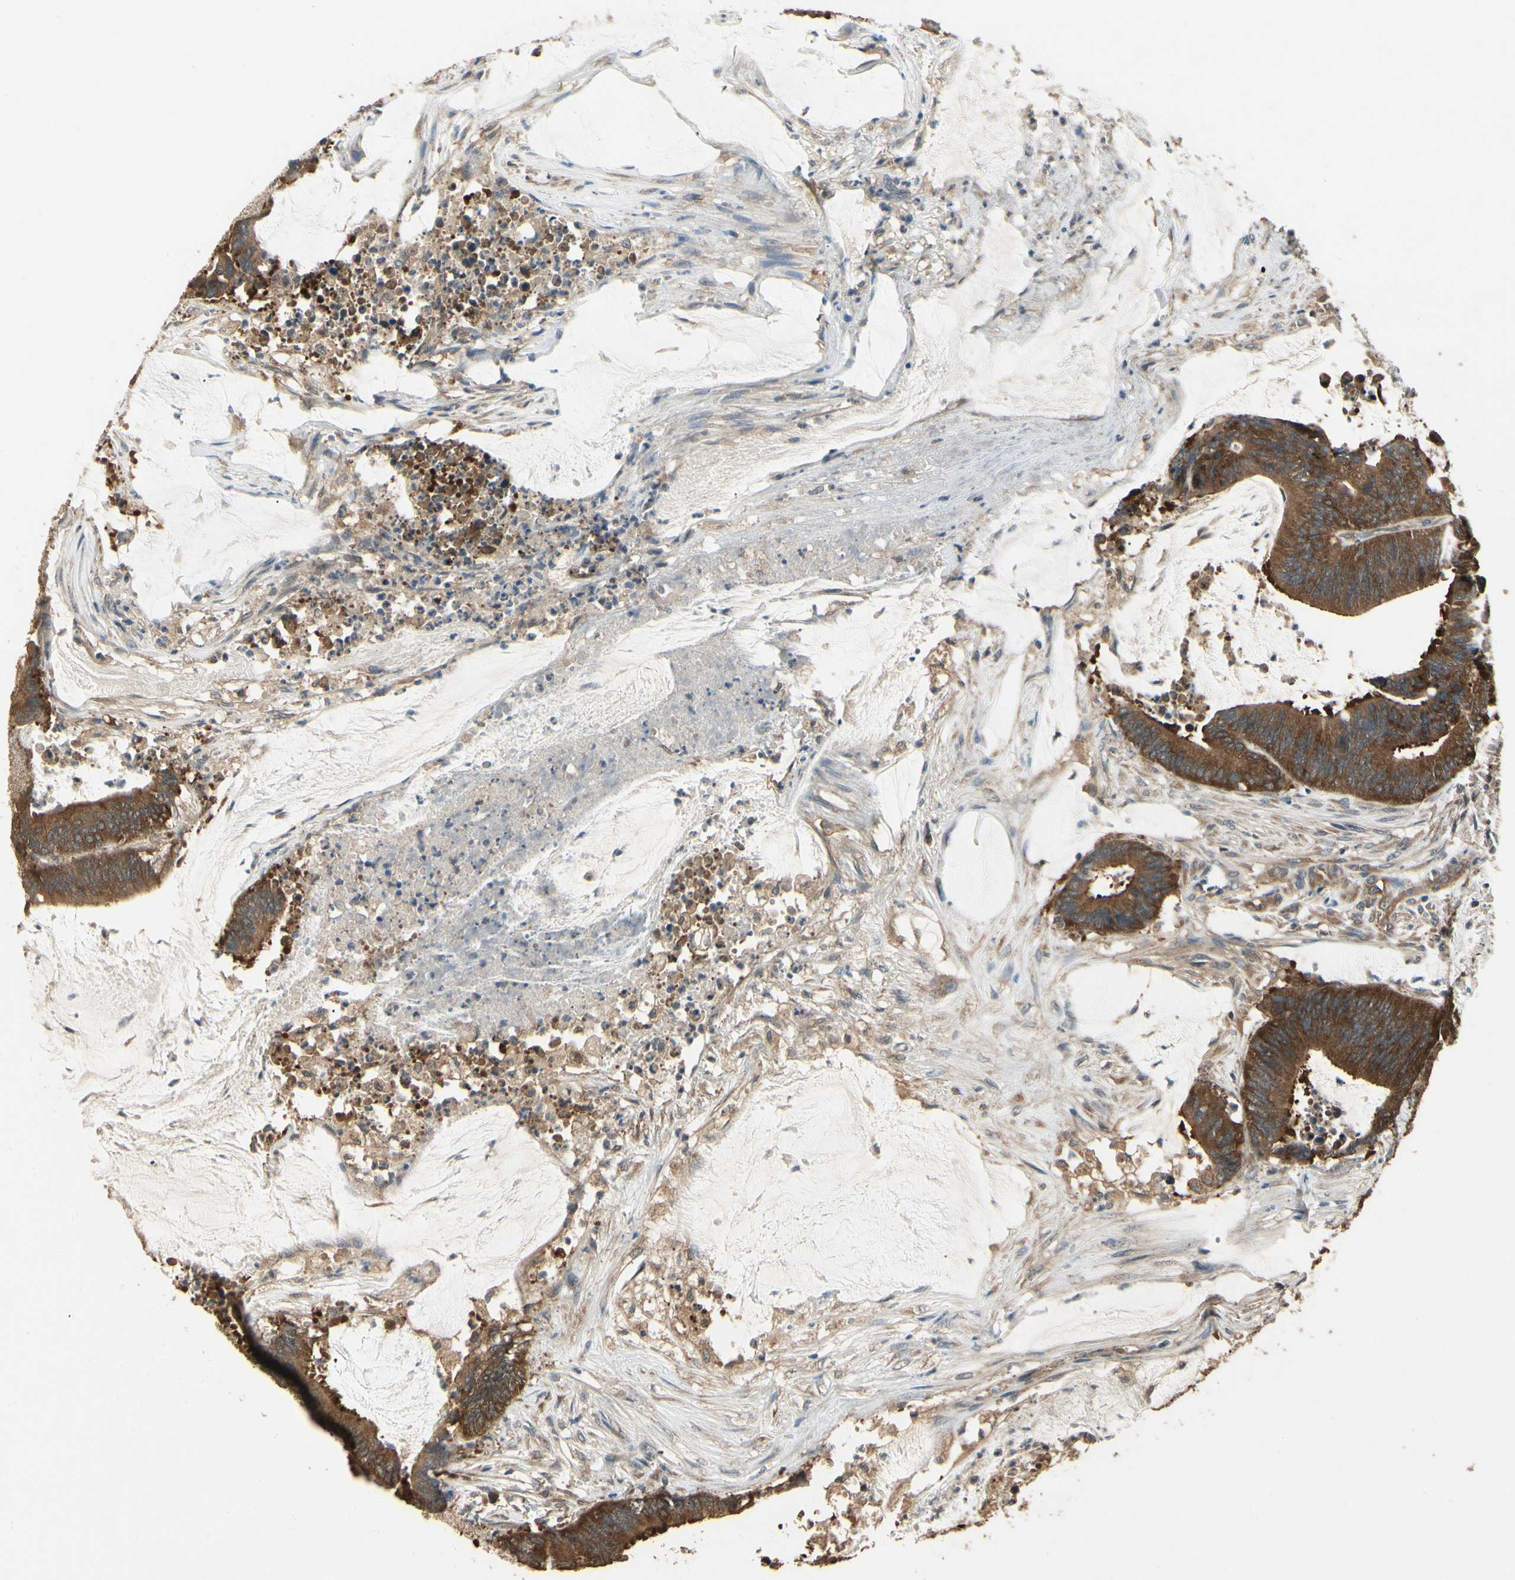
{"staining": {"intensity": "strong", "quantity": ">75%", "location": "cytoplasmic/membranous"}, "tissue": "colorectal cancer", "cell_type": "Tumor cells", "image_type": "cancer", "snomed": [{"axis": "morphology", "description": "Adenocarcinoma, NOS"}, {"axis": "topography", "description": "Rectum"}], "caption": "Immunohistochemistry (IHC) staining of colorectal cancer, which demonstrates high levels of strong cytoplasmic/membranous positivity in about >75% of tumor cells indicating strong cytoplasmic/membranous protein expression. The staining was performed using DAB (brown) for protein detection and nuclei were counterstained in hematoxylin (blue).", "gene": "CCT7", "patient": {"sex": "female", "age": 66}}